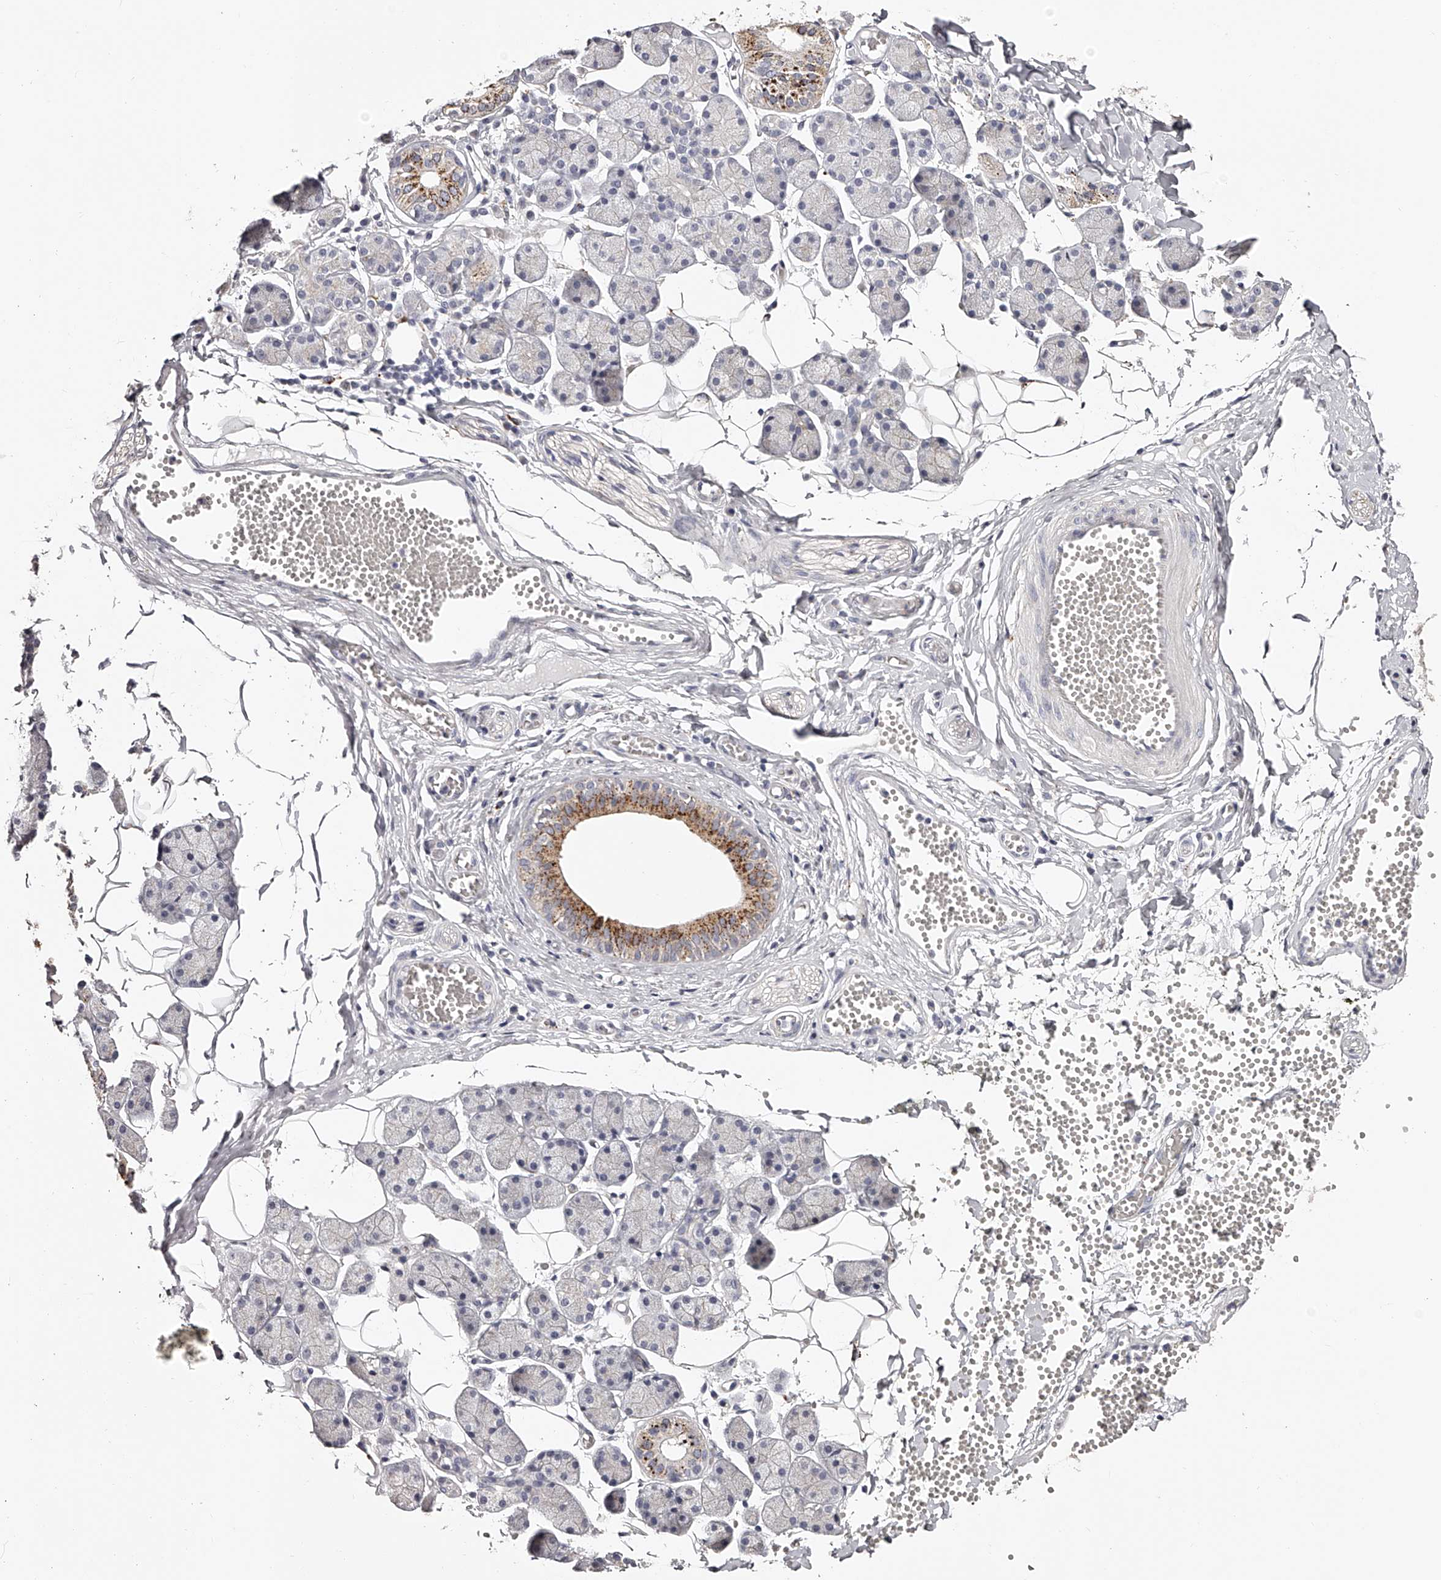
{"staining": {"intensity": "strong", "quantity": "<25%", "location": "cytoplasmic/membranous"}, "tissue": "salivary gland", "cell_type": "Glandular cells", "image_type": "normal", "snomed": [{"axis": "morphology", "description": "Normal tissue, NOS"}, {"axis": "topography", "description": "Salivary gland"}], "caption": "This is an image of IHC staining of benign salivary gland, which shows strong expression in the cytoplasmic/membranous of glandular cells.", "gene": "SLC35D3", "patient": {"sex": "female", "age": 33}}